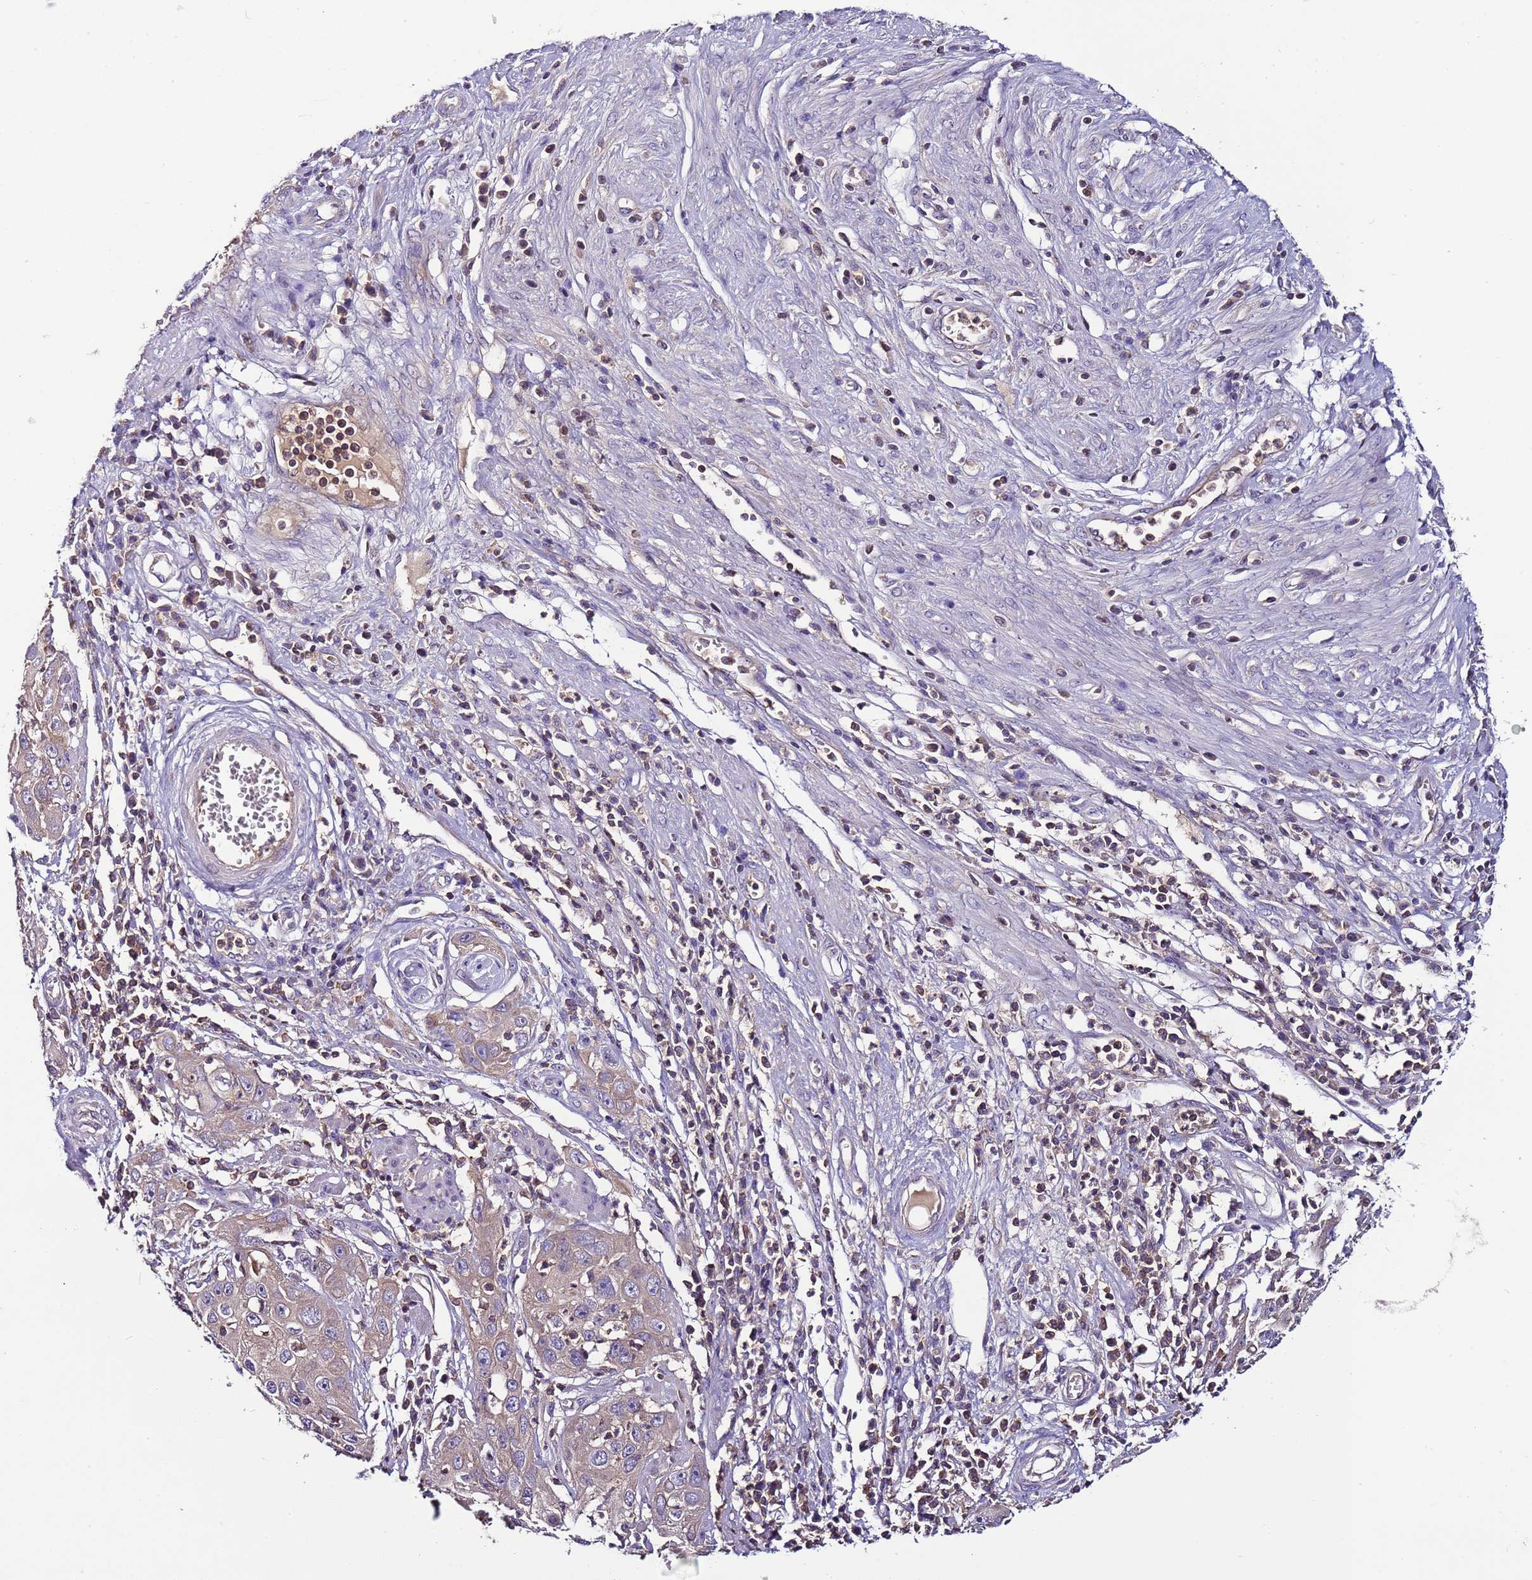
{"staining": {"intensity": "weak", "quantity": "25%-75%", "location": "cytoplasmic/membranous"}, "tissue": "cervical cancer", "cell_type": "Tumor cells", "image_type": "cancer", "snomed": [{"axis": "morphology", "description": "Squamous cell carcinoma, NOS"}, {"axis": "topography", "description": "Cervix"}], "caption": "Protein staining shows weak cytoplasmic/membranous expression in about 25%-75% of tumor cells in cervical cancer (squamous cell carcinoma). (DAB (3,3'-diaminobenzidine) IHC, brown staining for protein, blue staining for nuclei).", "gene": "IGIP", "patient": {"sex": "female", "age": 36}}